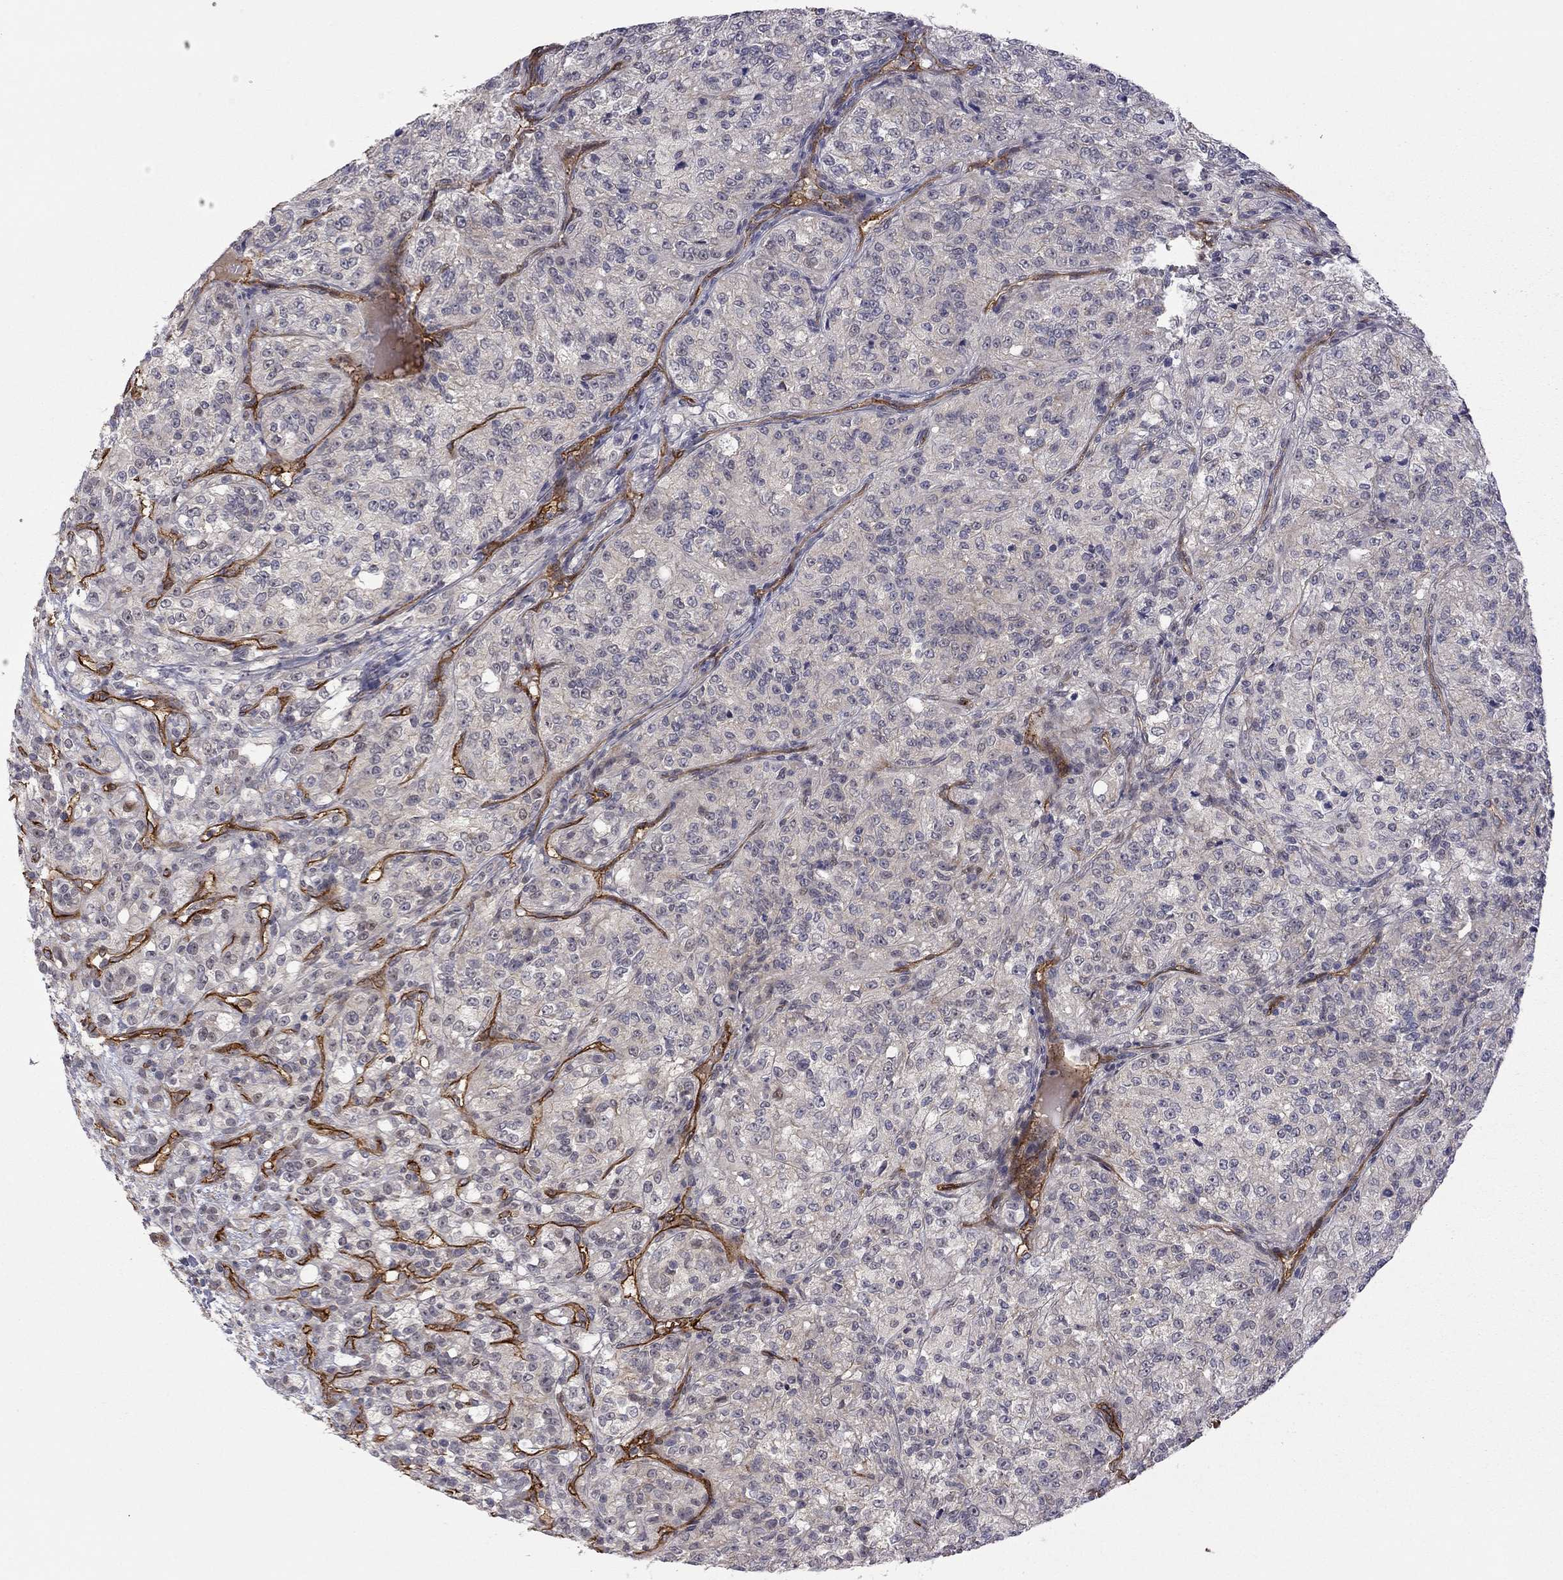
{"staining": {"intensity": "negative", "quantity": "none", "location": "none"}, "tissue": "renal cancer", "cell_type": "Tumor cells", "image_type": "cancer", "snomed": [{"axis": "morphology", "description": "Adenocarcinoma, NOS"}, {"axis": "topography", "description": "Kidney"}], "caption": "Immunohistochemistry image of renal adenocarcinoma stained for a protein (brown), which shows no staining in tumor cells.", "gene": "EXOC3L2", "patient": {"sex": "female", "age": 63}}